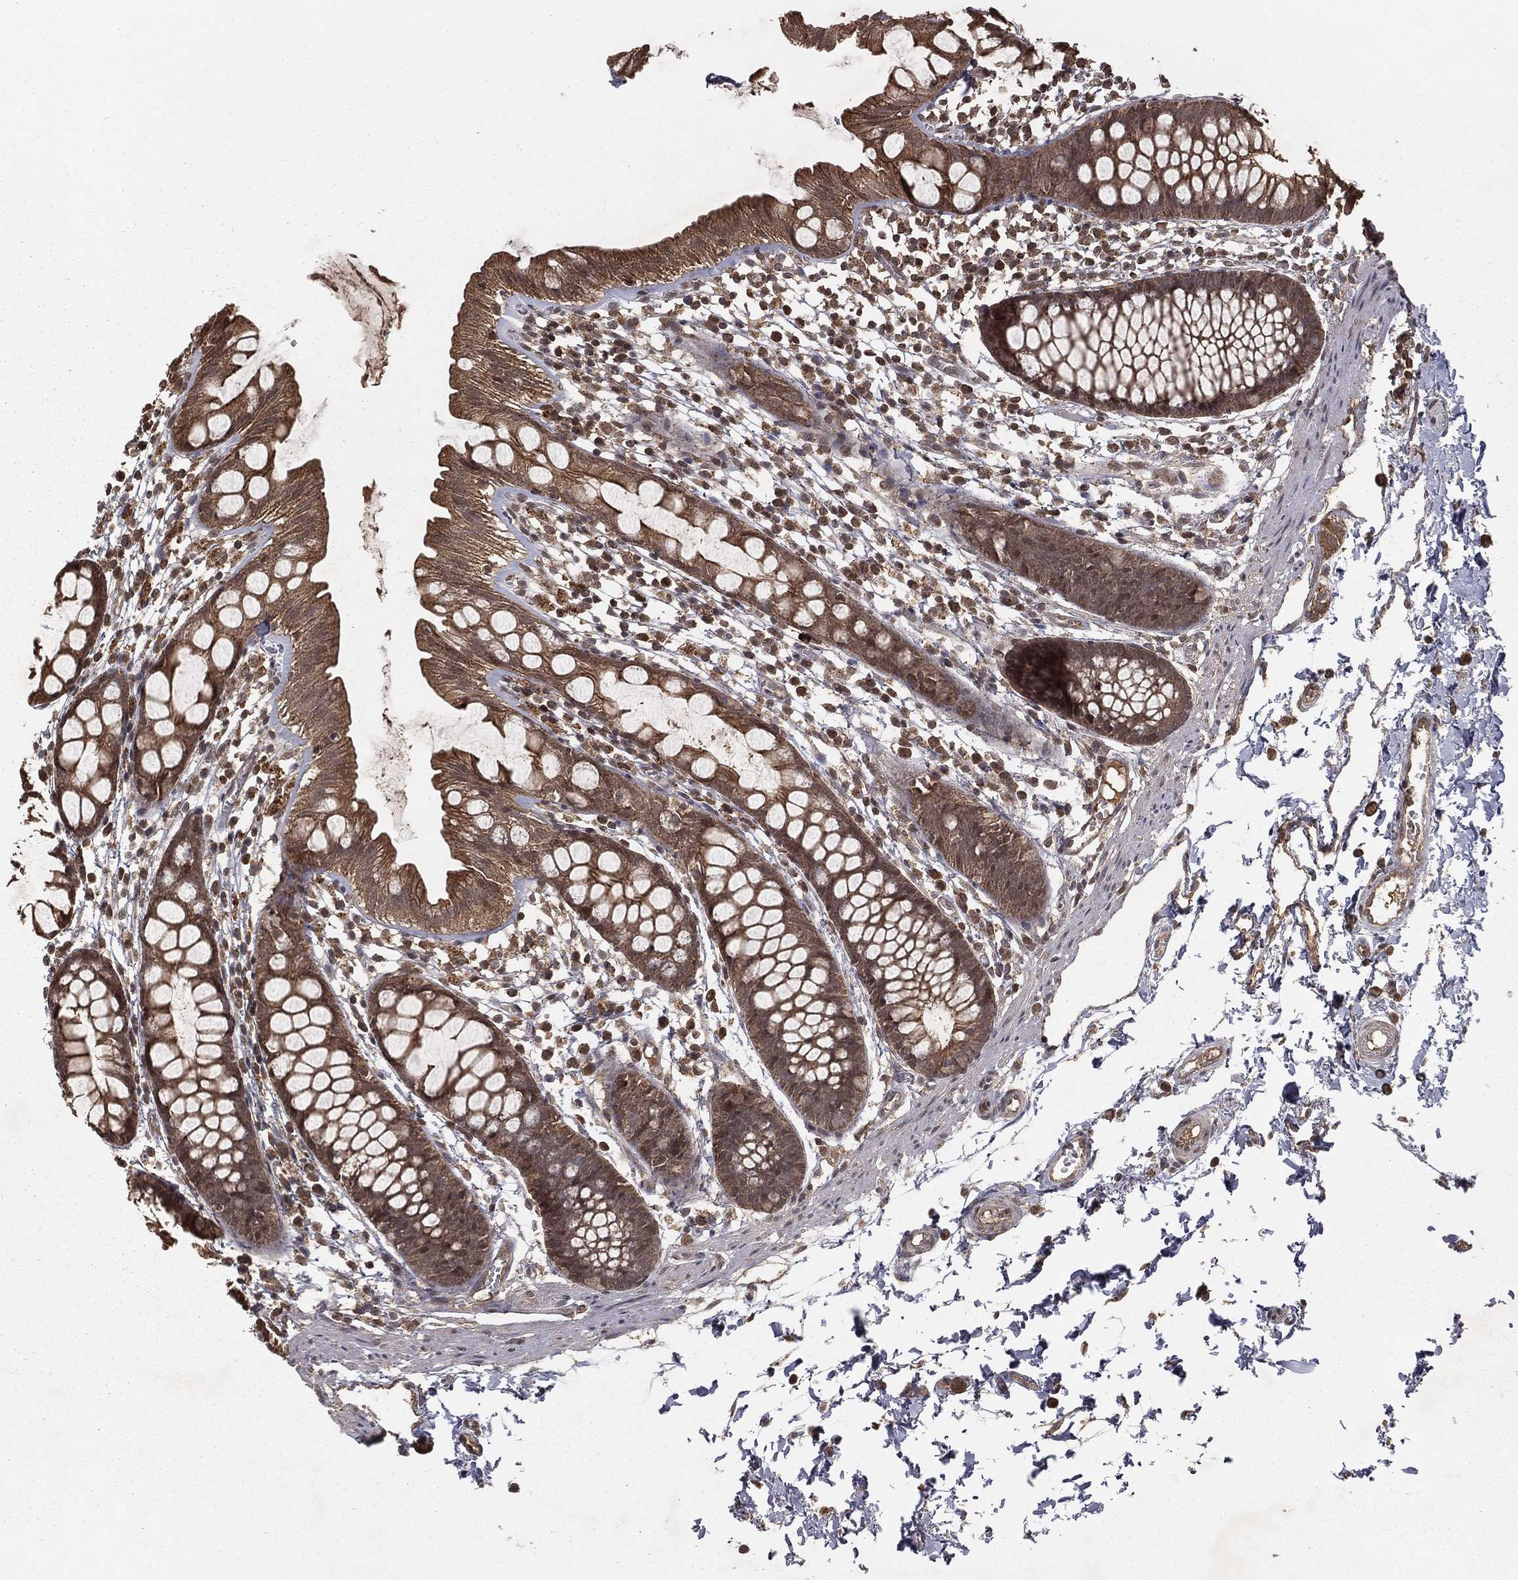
{"staining": {"intensity": "moderate", "quantity": ">75%", "location": "cytoplasmic/membranous"}, "tissue": "rectum", "cell_type": "Glandular cells", "image_type": "normal", "snomed": [{"axis": "morphology", "description": "Normal tissue, NOS"}, {"axis": "topography", "description": "Rectum"}], "caption": "High-magnification brightfield microscopy of normal rectum stained with DAB (3,3'-diaminobenzidine) (brown) and counterstained with hematoxylin (blue). glandular cells exhibit moderate cytoplasmic/membranous expression is identified in about>75% of cells.", "gene": "ZDHHC15", "patient": {"sex": "male", "age": 57}}